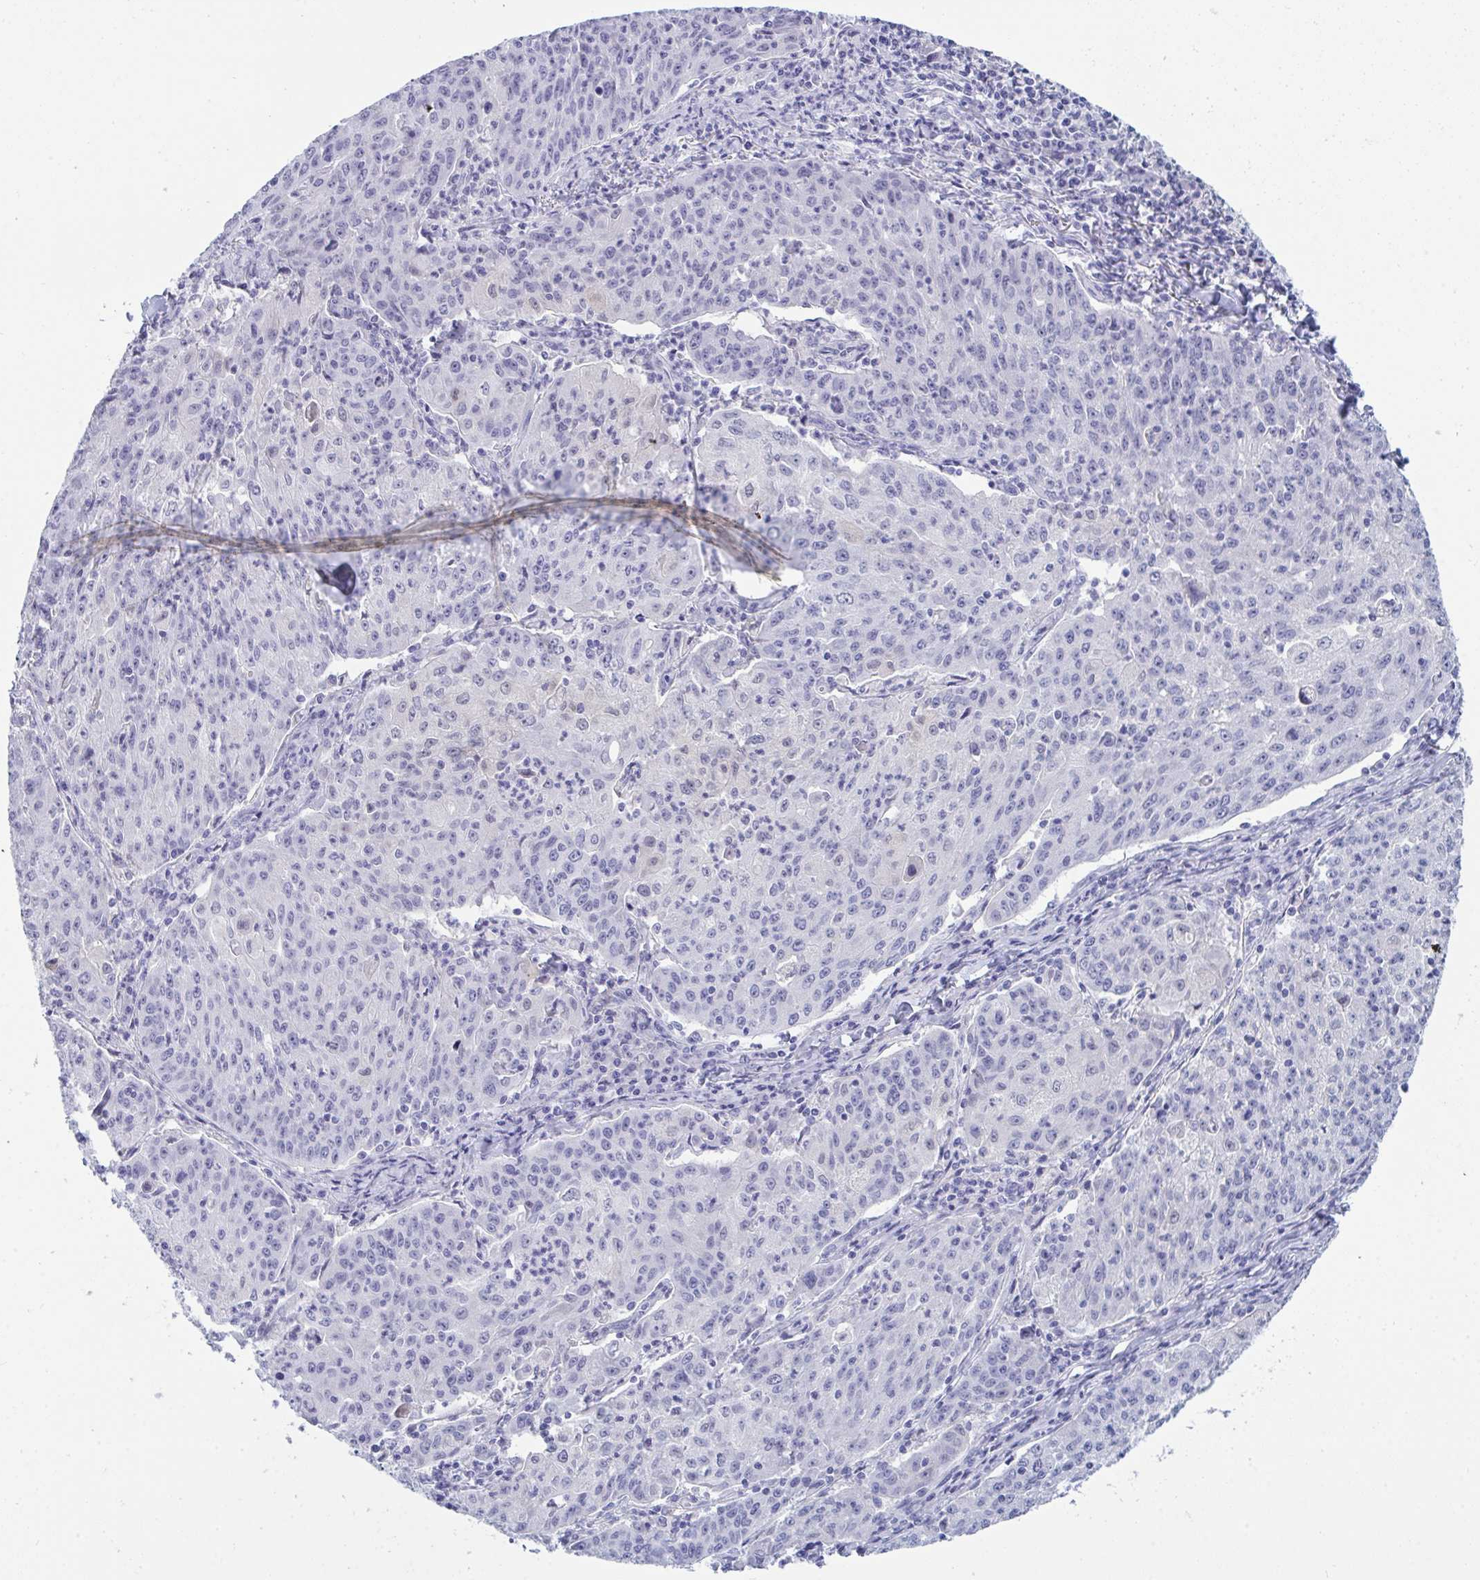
{"staining": {"intensity": "negative", "quantity": "none", "location": "none"}, "tissue": "lung cancer", "cell_type": "Tumor cells", "image_type": "cancer", "snomed": [{"axis": "morphology", "description": "Squamous cell carcinoma, NOS"}, {"axis": "morphology", "description": "Squamous cell carcinoma, metastatic, NOS"}, {"axis": "topography", "description": "Bronchus"}, {"axis": "topography", "description": "Lung"}], "caption": "This is an immunohistochemistry micrograph of human squamous cell carcinoma (lung). There is no positivity in tumor cells.", "gene": "PRDM9", "patient": {"sex": "male", "age": 62}}